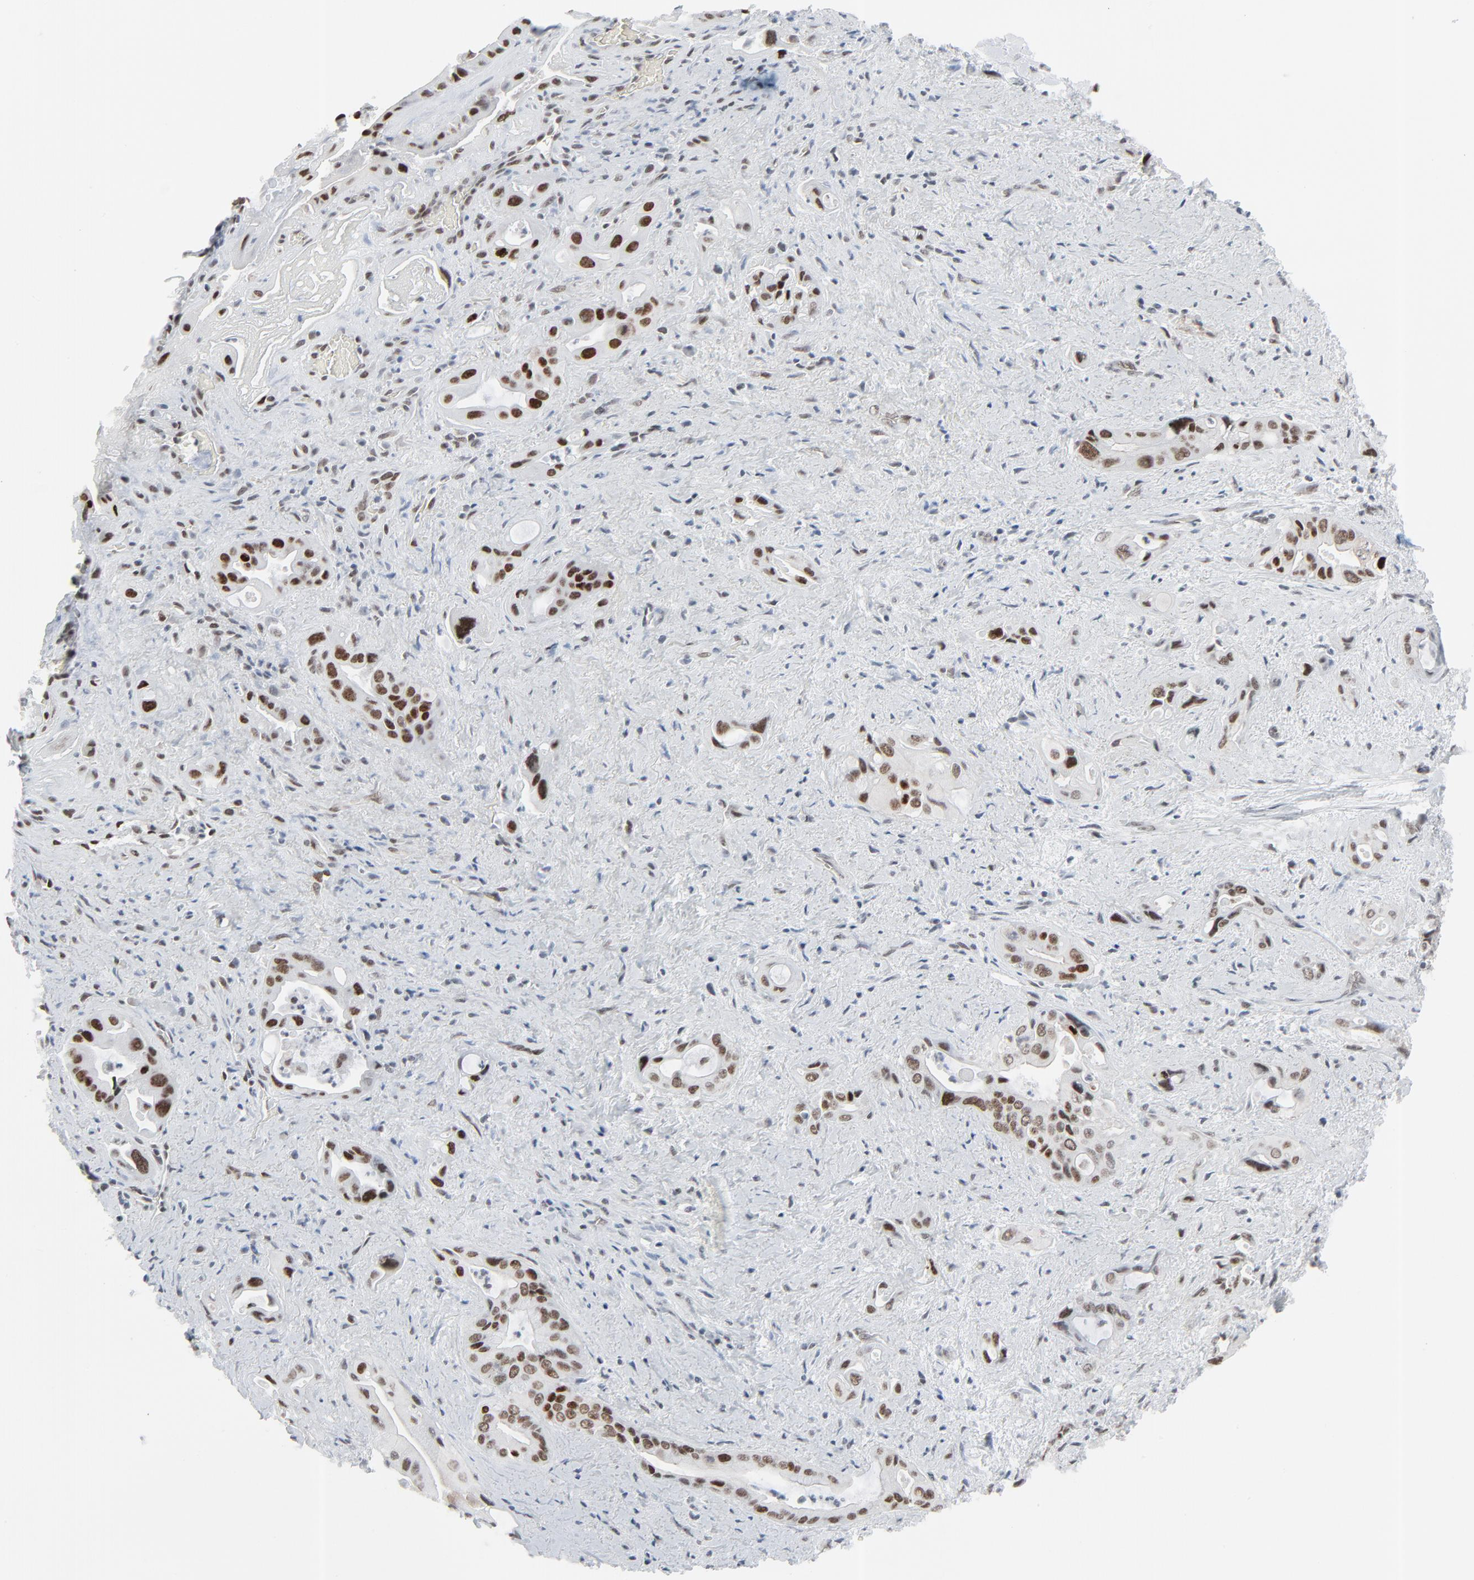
{"staining": {"intensity": "strong", "quantity": ">75%", "location": "nuclear"}, "tissue": "pancreatic cancer", "cell_type": "Tumor cells", "image_type": "cancer", "snomed": [{"axis": "morphology", "description": "Adenocarcinoma, NOS"}, {"axis": "topography", "description": "Pancreas"}], "caption": "Immunohistochemistry histopathology image of pancreatic cancer (adenocarcinoma) stained for a protein (brown), which demonstrates high levels of strong nuclear staining in about >75% of tumor cells.", "gene": "FBXO28", "patient": {"sex": "male", "age": 77}}